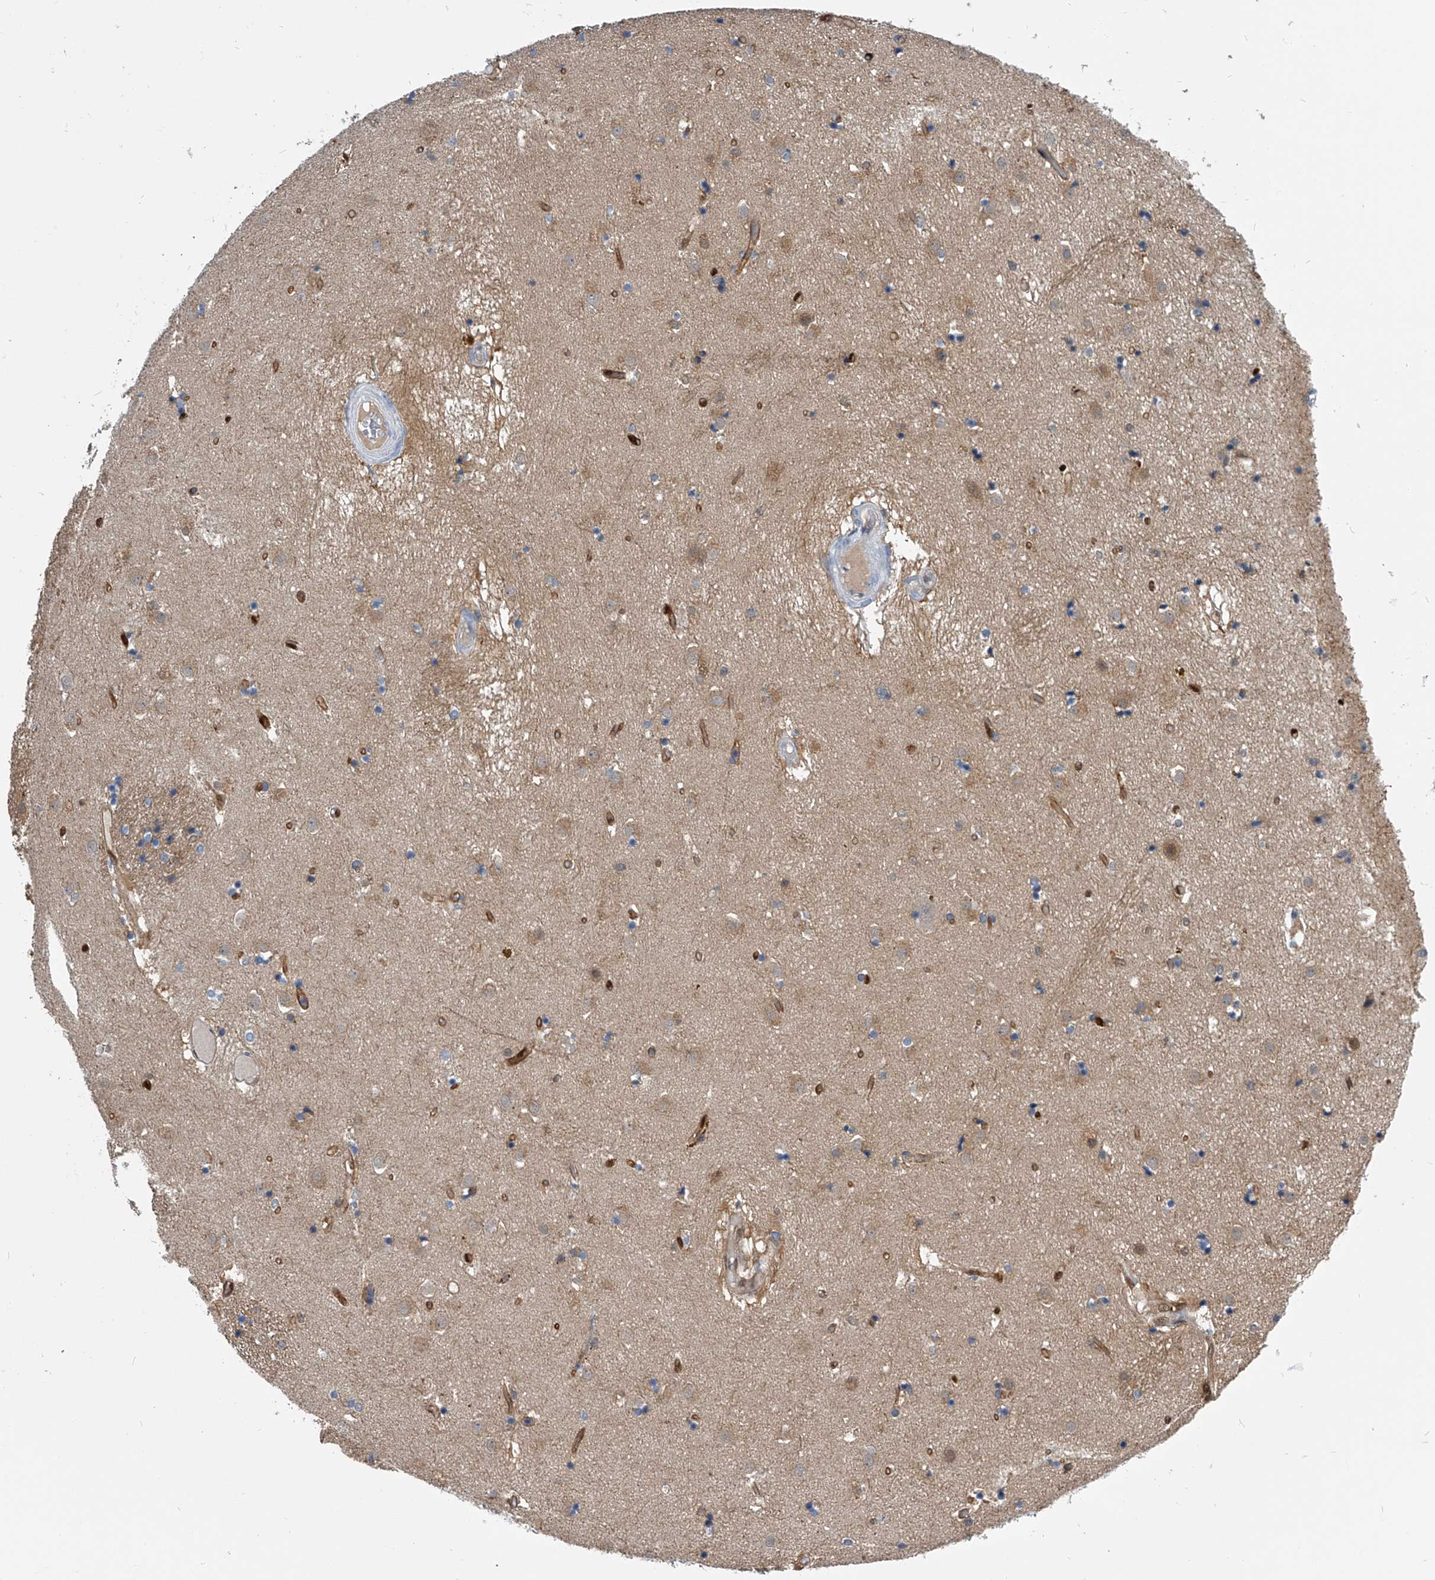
{"staining": {"intensity": "negative", "quantity": "none", "location": "none"}, "tissue": "caudate", "cell_type": "Glial cells", "image_type": "normal", "snomed": [{"axis": "morphology", "description": "Normal tissue, NOS"}, {"axis": "topography", "description": "Lateral ventricle wall"}], "caption": "High magnification brightfield microscopy of benign caudate stained with DAB (3,3'-diaminobenzidine) (brown) and counterstained with hematoxylin (blue): glial cells show no significant expression.", "gene": "PDXK", "patient": {"sex": "male", "age": 70}}